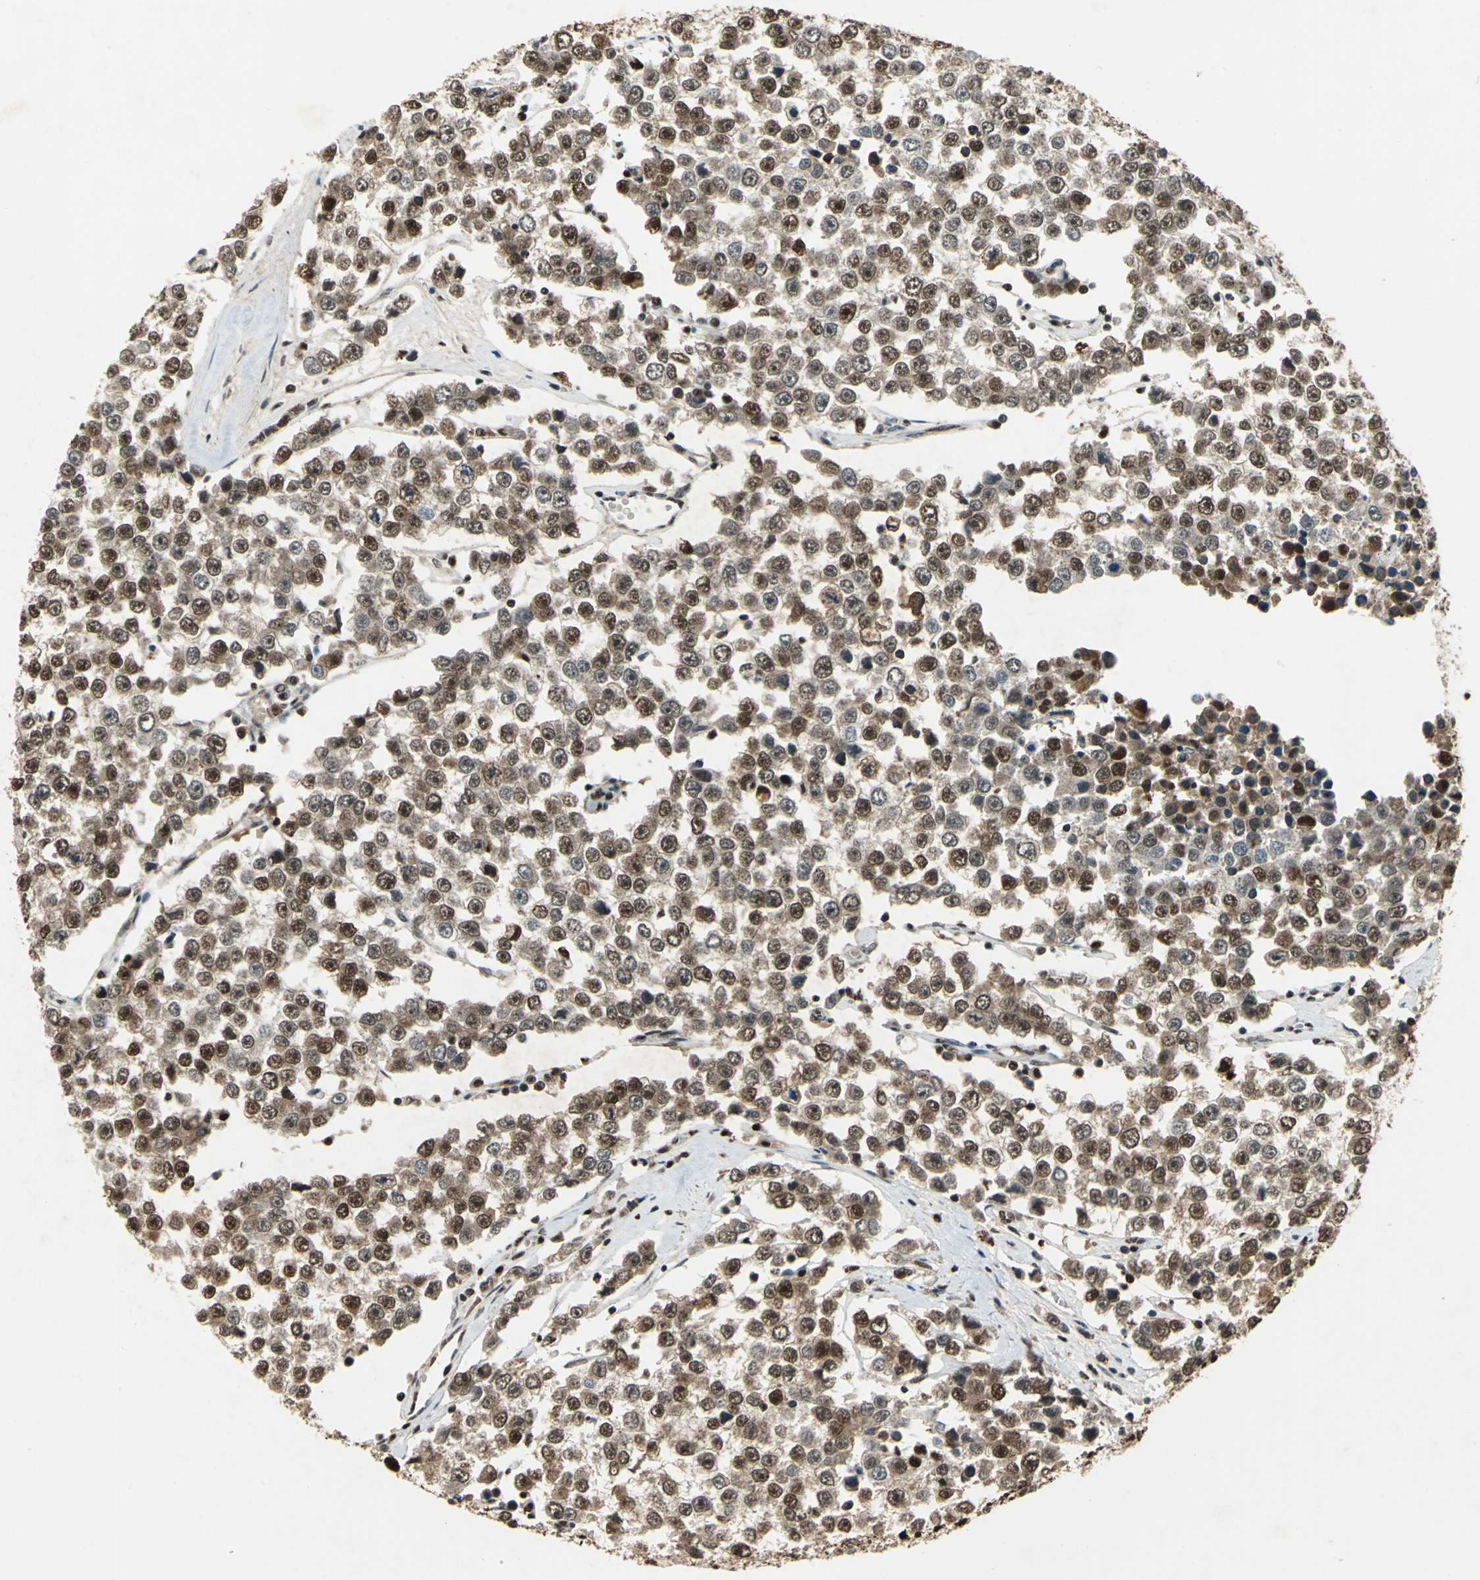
{"staining": {"intensity": "moderate", "quantity": ">75%", "location": "cytoplasmic/membranous,nuclear"}, "tissue": "testis cancer", "cell_type": "Tumor cells", "image_type": "cancer", "snomed": [{"axis": "morphology", "description": "Seminoma, NOS"}, {"axis": "morphology", "description": "Carcinoma, Embryonal, NOS"}, {"axis": "topography", "description": "Testis"}], "caption": "The micrograph displays a brown stain indicating the presence of a protein in the cytoplasmic/membranous and nuclear of tumor cells in testis cancer (embryonal carcinoma).", "gene": "ANP32A", "patient": {"sex": "male", "age": 52}}